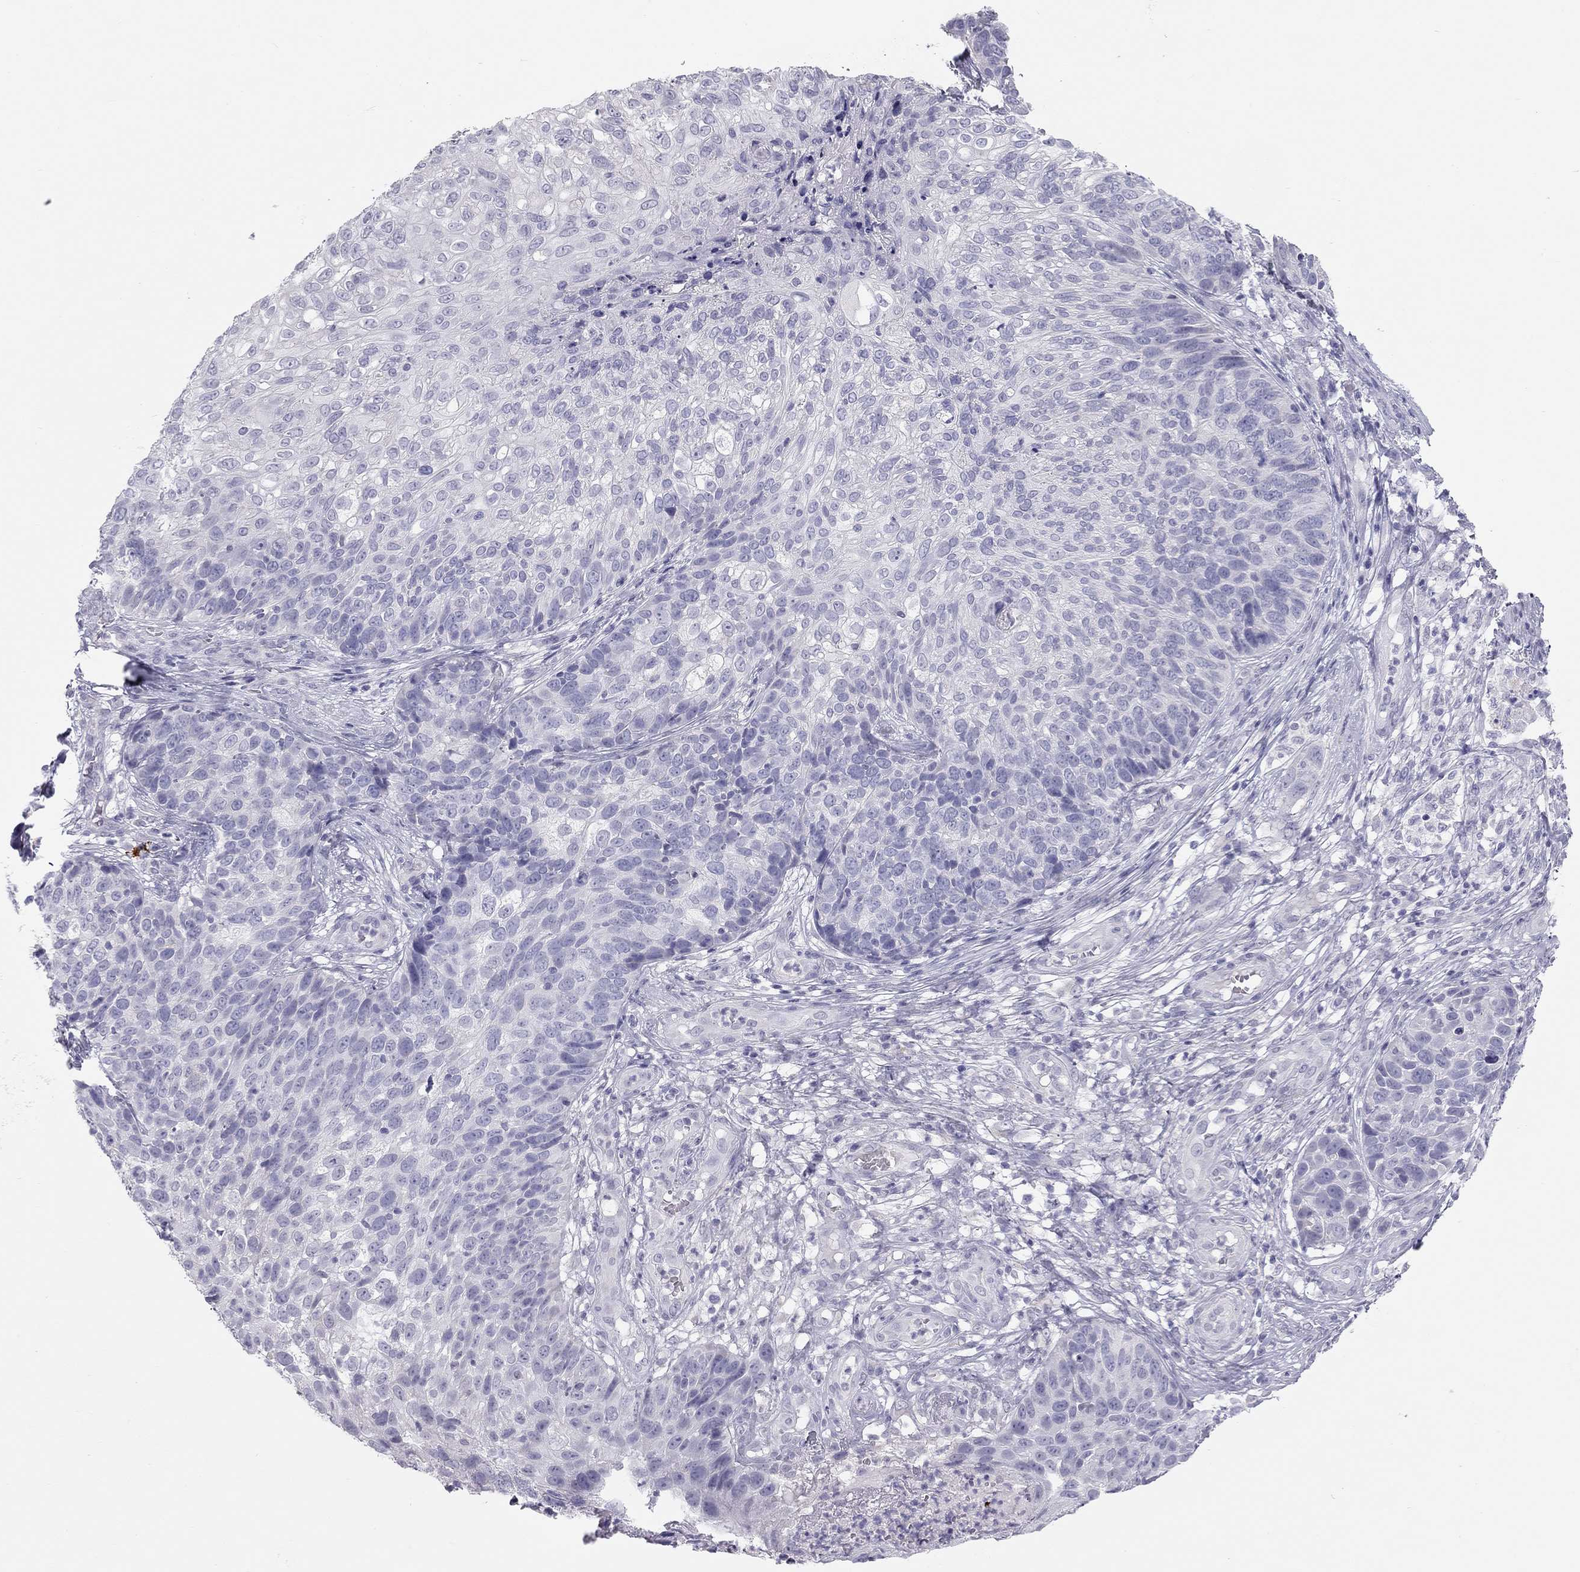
{"staining": {"intensity": "negative", "quantity": "none", "location": "none"}, "tissue": "skin cancer", "cell_type": "Tumor cells", "image_type": "cancer", "snomed": [{"axis": "morphology", "description": "Squamous cell carcinoma, NOS"}, {"axis": "topography", "description": "Skin"}], "caption": "This is an immunohistochemistry photomicrograph of squamous cell carcinoma (skin). There is no expression in tumor cells.", "gene": "SPATA12", "patient": {"sex": "male", "age": 92}}